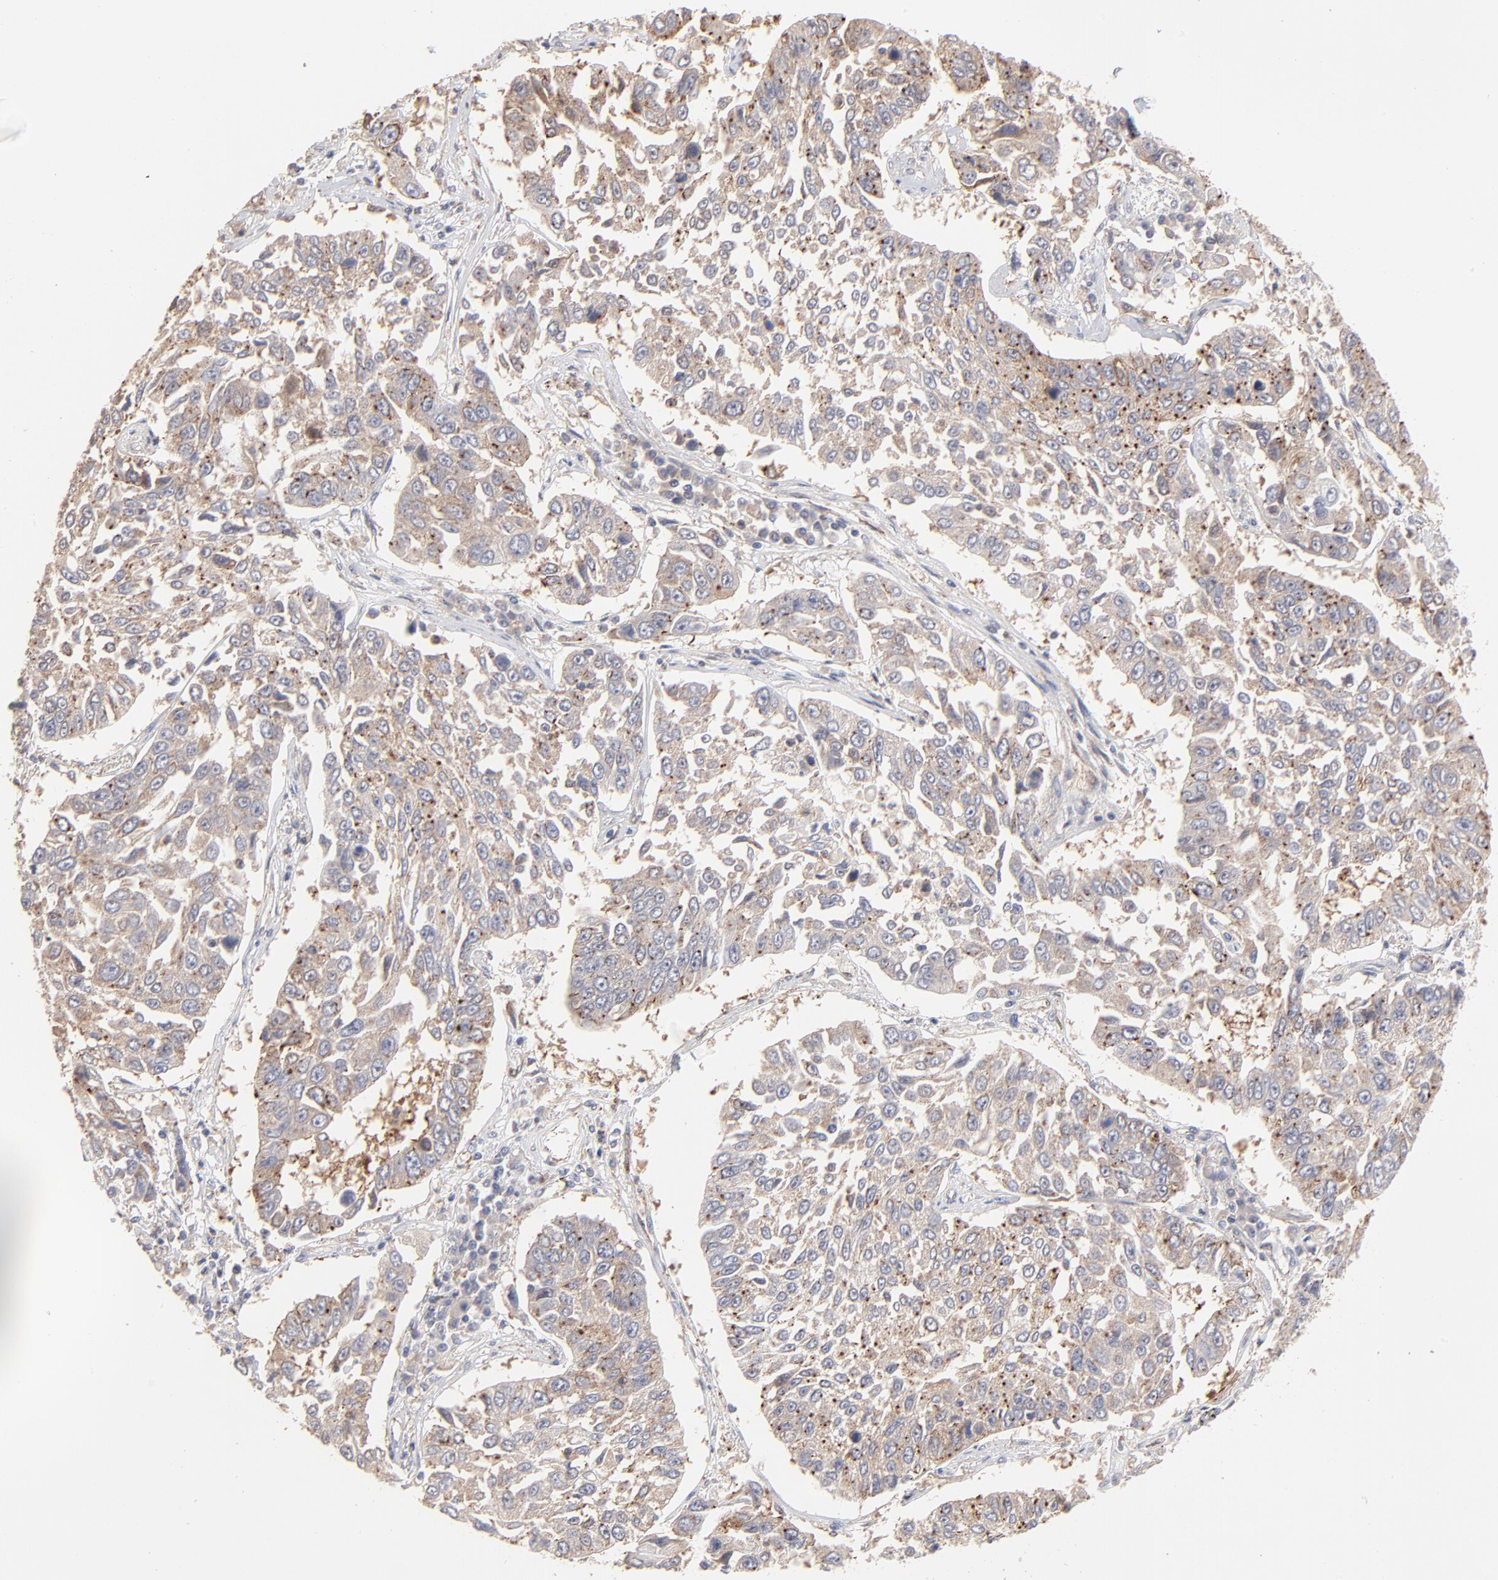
{"staining": {"intensity": "weak", "quantity": ">75%", "location": "cytoplasmic/membranous"}, "tissue": "lung cancer", "cell_type": "Tumor cells", "image_type": "cancer", "snomed": [{"axis": "morphology", "description": "Squamous cell carcinoma, NOS"}, {"axis": "topography", "description": "Lung"}], "caption": "Squamous cell carcinoma (lung) stained for a protein (brown) displays weak cytoplasmic/membranous positive staining in approximately >75% of tumor cells.", "gene": "IVNS1ABP", "patient": {"sex": "male", "age": 71}}